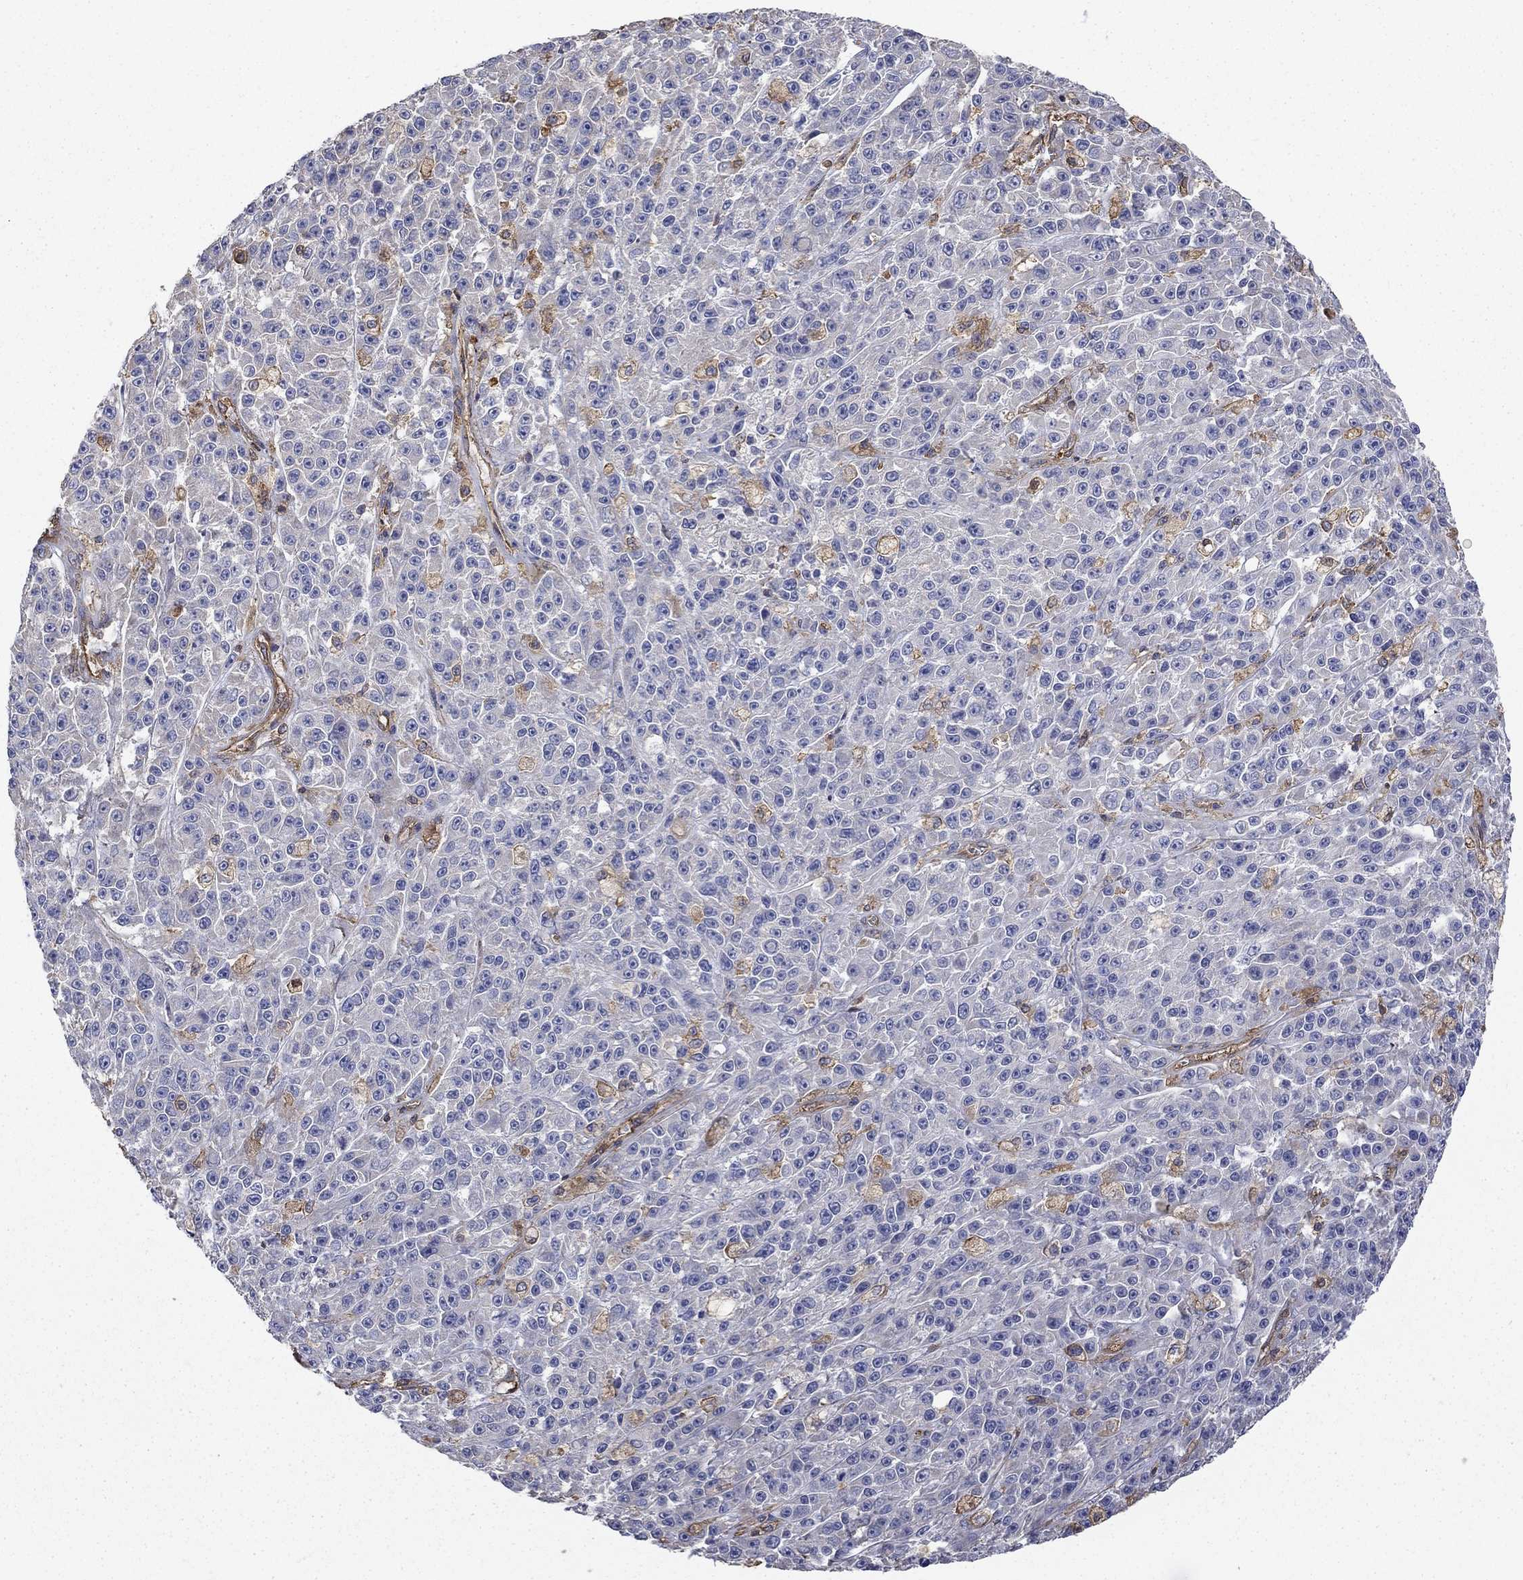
{"staining": {"intensity": "negative", "quantity": "none", "location": "none"}, "tissue": "melanoma", "cell_type": "Tumor cells", "image_type": "cancer", "snomed": [{"axis": "morphology", "description": "Malignant melanoma, NOS"}, {"axis": "topography", "description": "Skin"}], "caption": "Tumor cells show no significant protein staining in melanoma. The staining is performed using DAB (3,3'-diaminobenzidine) brown chromogen with nuclei counter-stained in using hematoxylin.", "gene": "DPYSL2", "patient": {"sex": "female", "age": 58}}